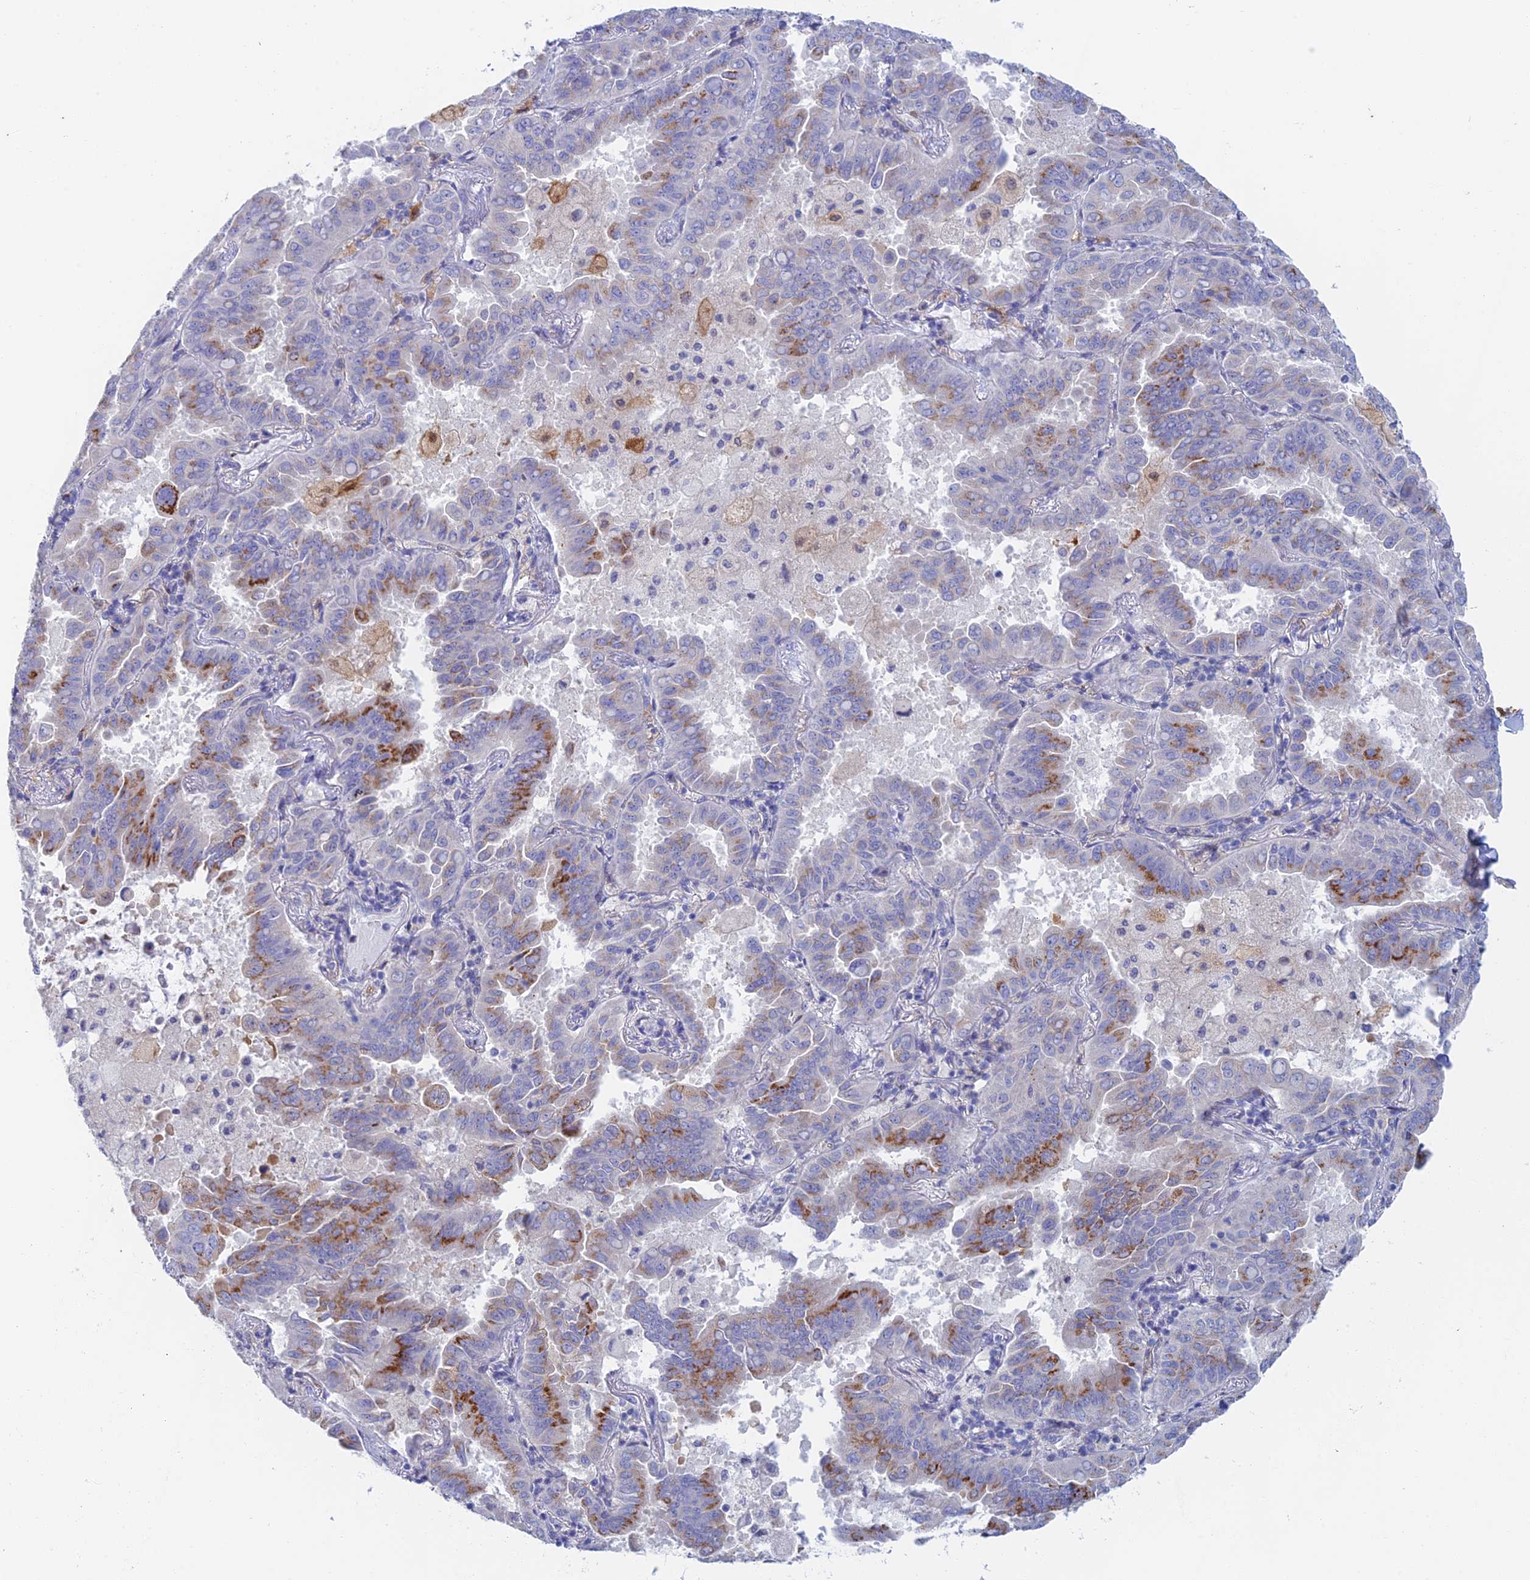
{"staining": {"intensity": "strong", "quantity": "<25%", "location": "cytoplasmic/membranous"}, "tissue": "lung cancer", "cell_type": "Tumor cells", "image_type": "cancer", "snomed": [{"axis": "morphology", "description": "Adenocarcinoma, NOS"}, {"axis": "topography", "description": "Lung"}], "caption": "A brown stain highlights strong cytoplasmic/membranous positivity of a protein in adenocarcinoma (lung) tumor cells.", "gene": "SLC24A3", "patient": {"sex": "male", "age": 64}}